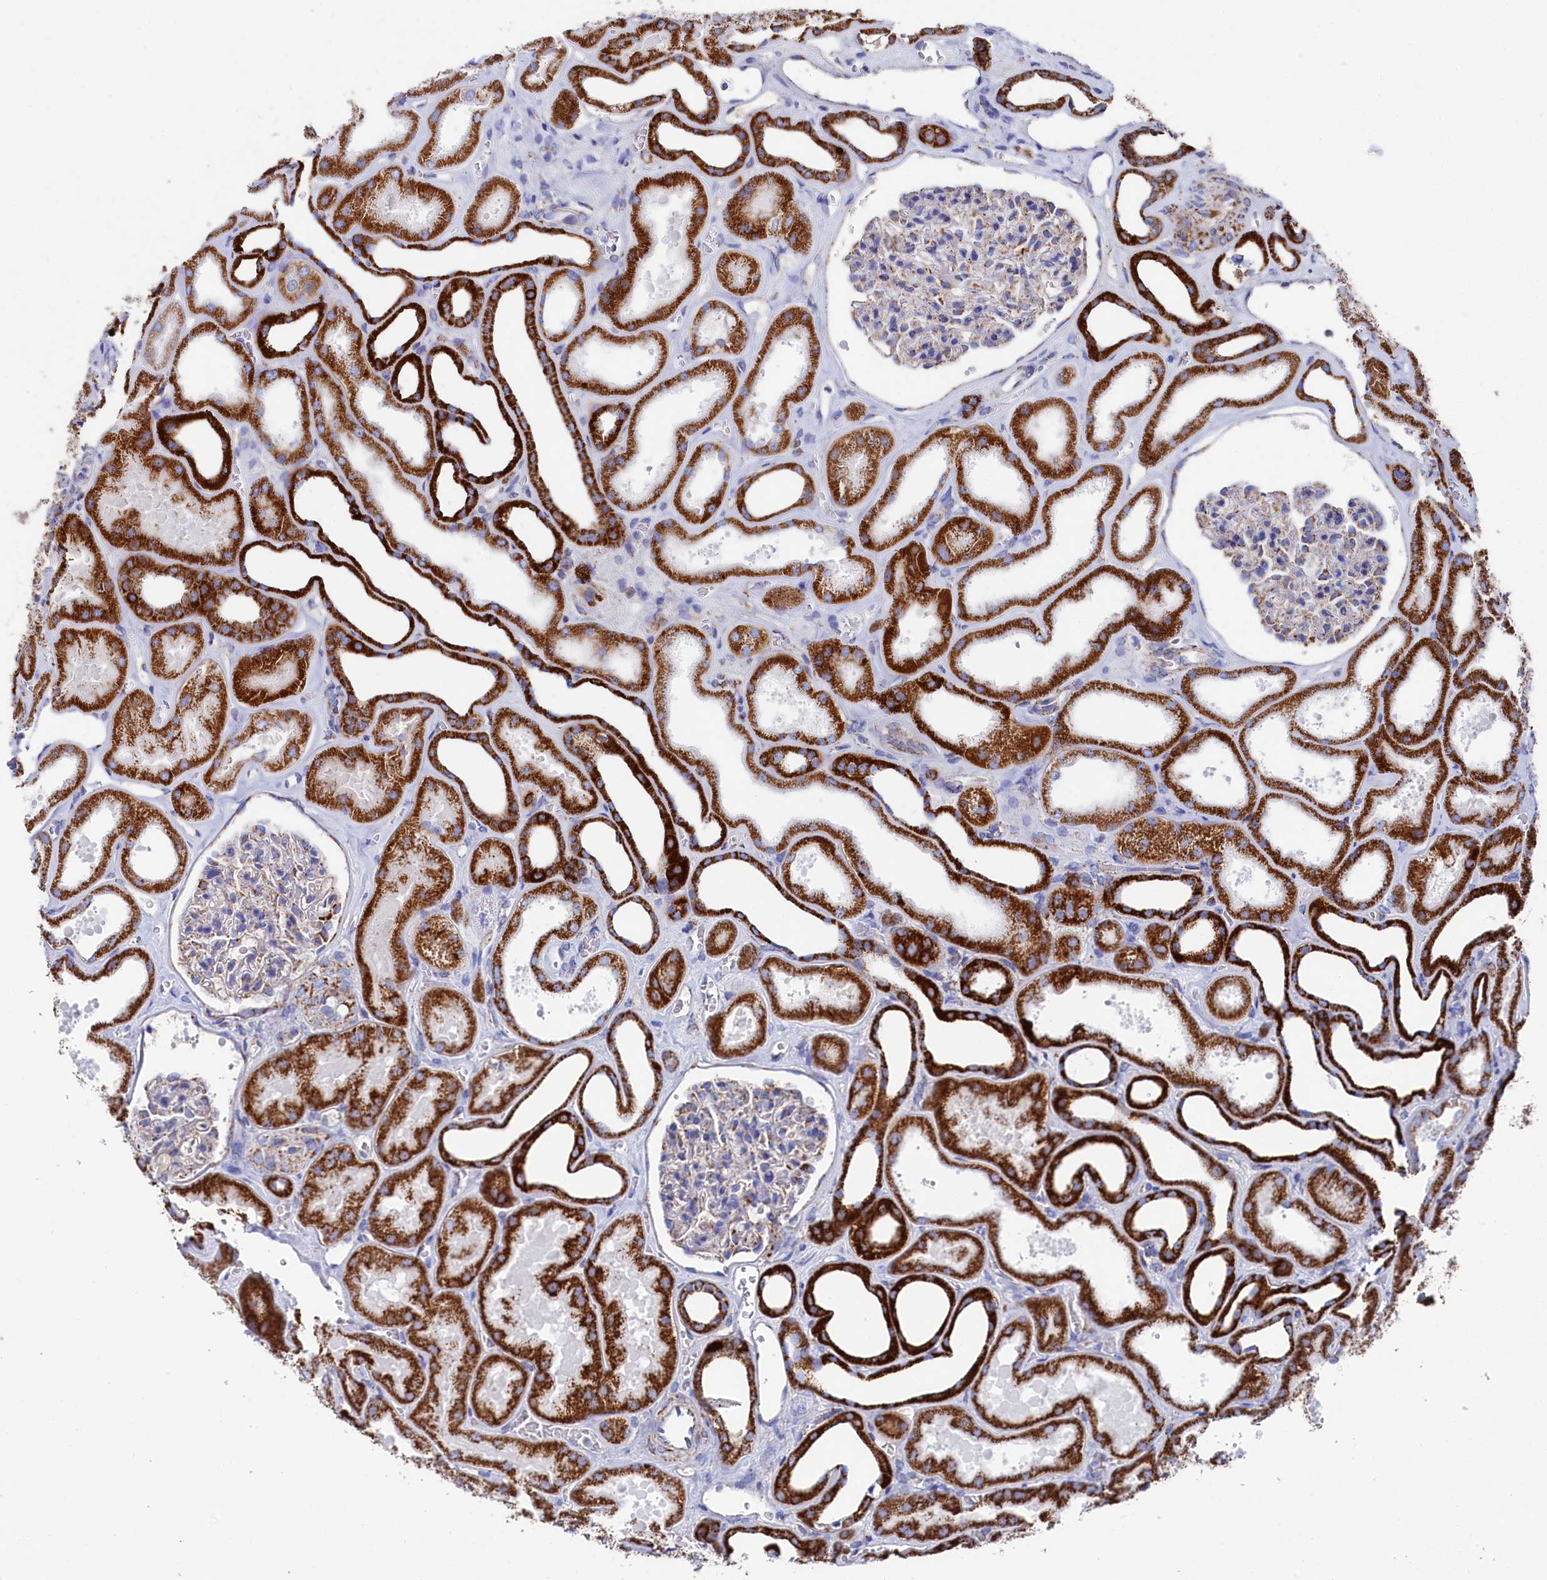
{"staining": {"intensity": "weak", "quantity": "<25%", "location": "cytoplasmic/membranous"}, "tissue": "kidney", "cell_type": "Cells in glomeruli", "image_type": "normal", "snomed": [{"axis": "morphology", "description": "Normal tissue, NOS"}, {"axis": "morphology", "description": "Adenocarcinoma, NOS"}, {"axis": "topography", "description": "Kidney"}], "caption": "The histopathology image displays no significant expression in cells in glomeruli of kidney.", "gene": "MMAB", "patient": {"sex": "female", "age": 68}}